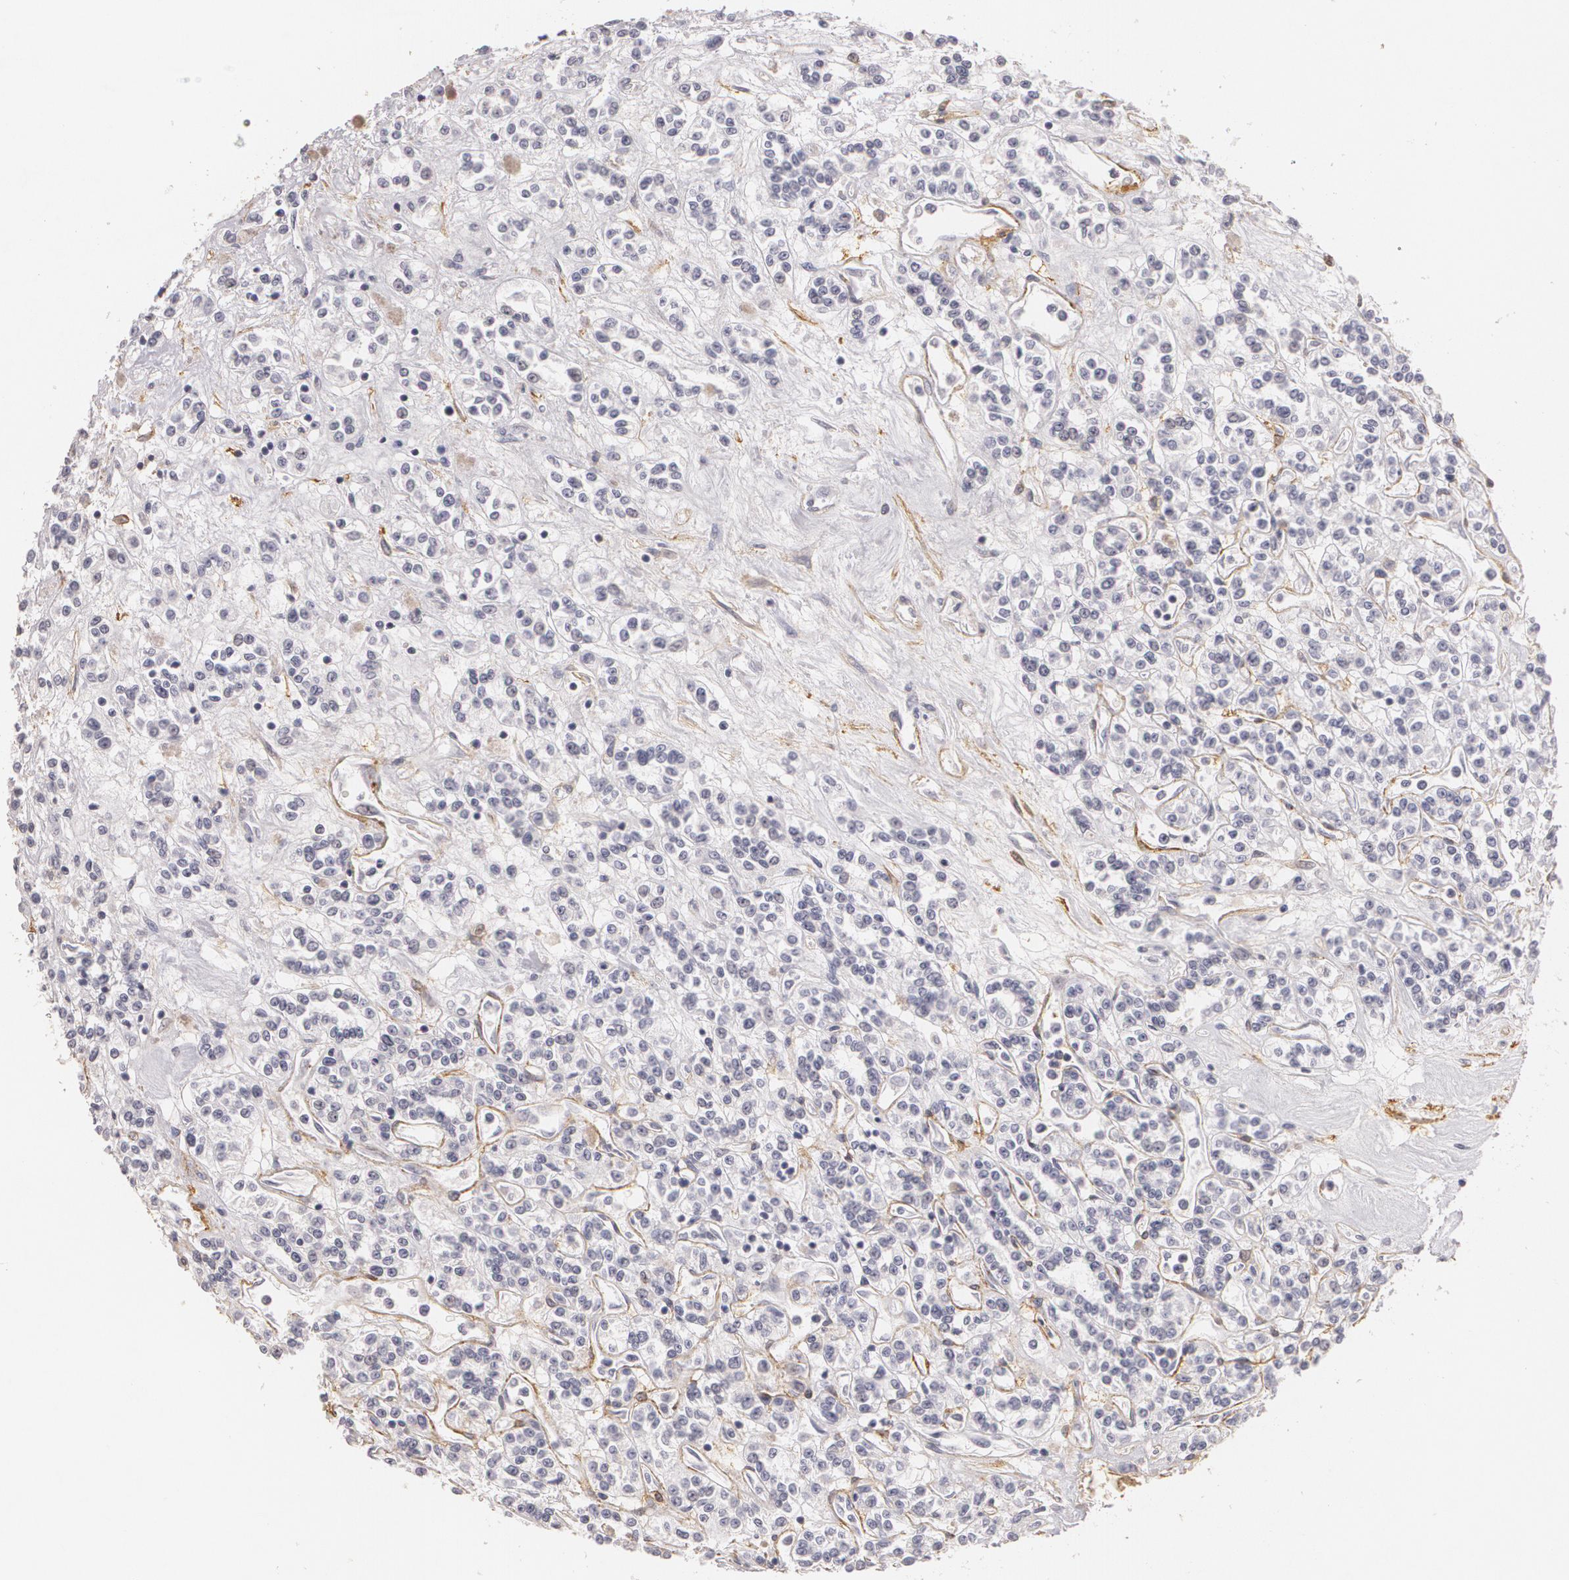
{"staining": {"intensity": "negative", "quantity": "none", "location": "none"}, "tissue": "renal cancer", "cell_type": "Tumor cells", "image_type": "cancer", "snomed": [{"axis": "morphology", "description": "Adenocarcinoma, NOS"}, {"axis": "topography", "description": "Kidney"}], "caption": "Human renal adenocarcinoma stained for a protein using immunohistochemistry displays no positivity in tumor cells.", "gene": "NGFR", "patient": {"sex": "female", "age": 76}}